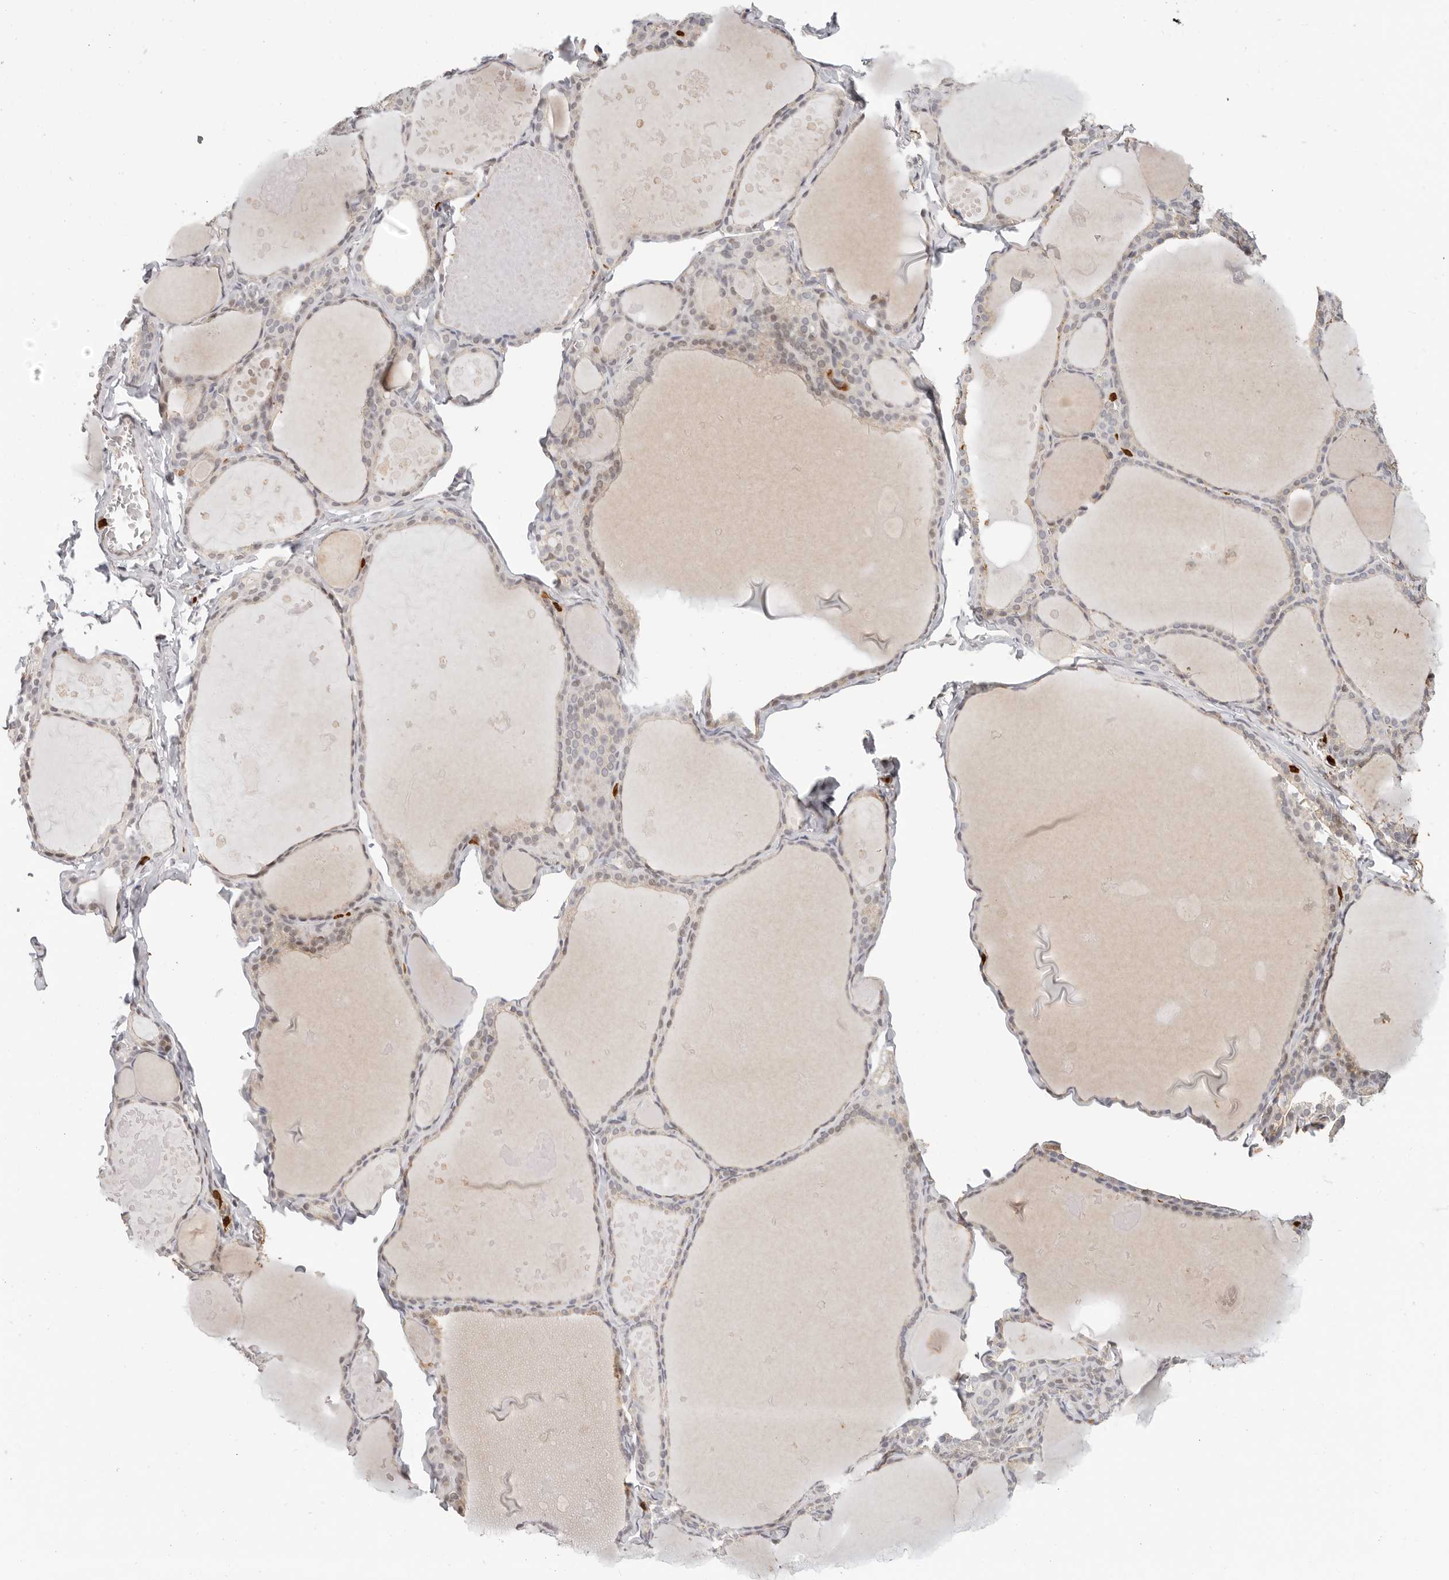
{"staining": {"intensity": "weak", "quantity": "25%-75%", "location": "cytoplasmic/membranous"}, "tissue": "thyroid gland", "cell_type": "Glandular cells", "image_type": "normal", "snomed": [{"axis": "morphology", "description": "Normal tissue, NOS"}, {"axis": "topography", "description": "Thyroid gland"}], "caption": "An immunohistochemistry (IHC) histopathology image of normal tissue is shown. Protein staining in brown shows weak cytoplasmic/membranous positivity in thyroid gland within glandular cells.", "gene": "AFDN", "patient": {"sex": "male", "age": 56}}